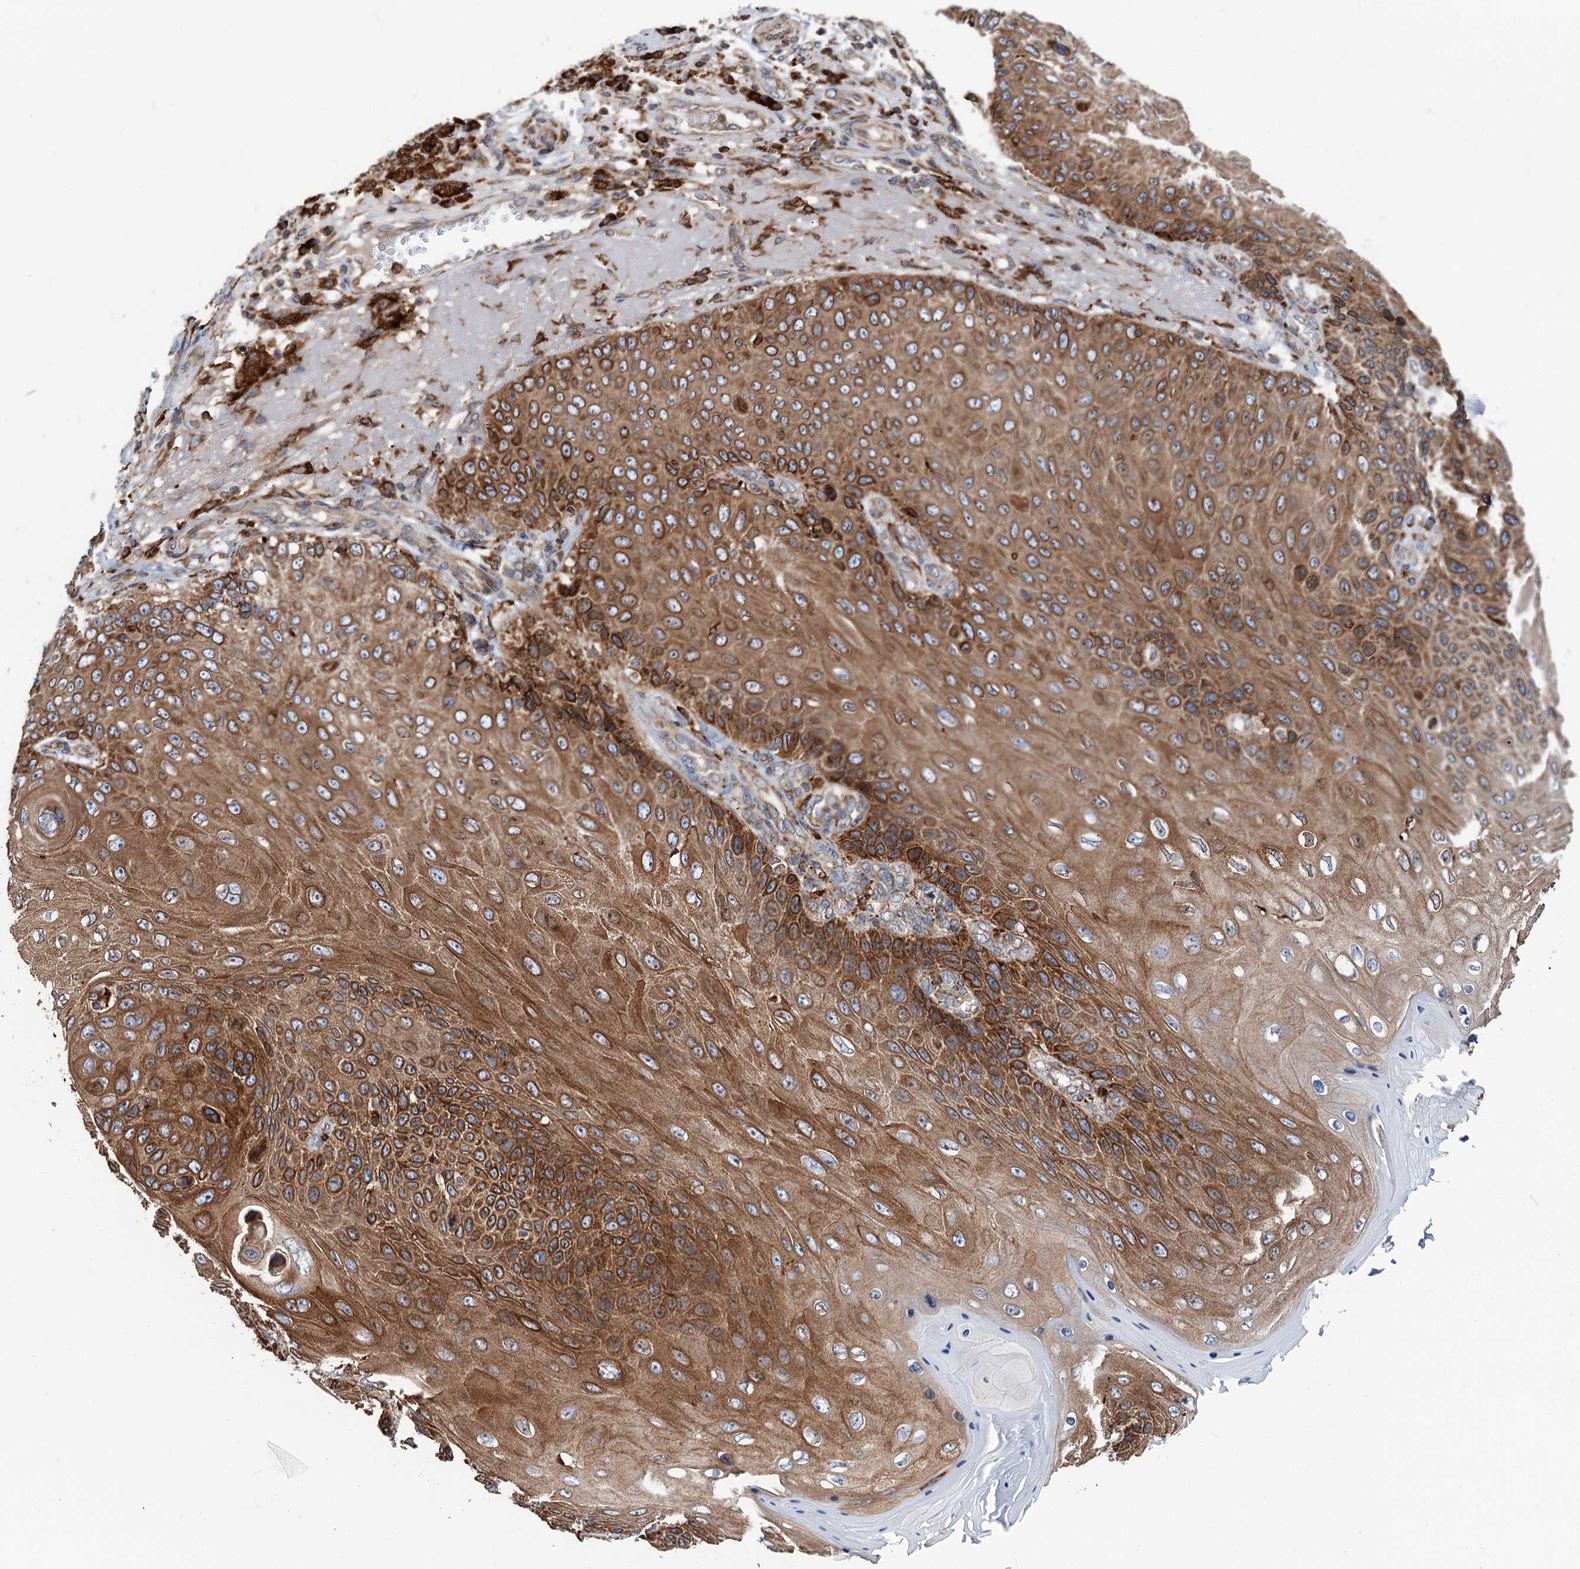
{"staining": {"intensity": "moderate", "quantity": ">75%", "location": "cytoplasmic/membranous"}, "tissue": "skin cancer", "cell_type": "Tumor cells", "image_type": "cancer", "snomed": [{"axis": "morphology", "description": "Squamous cell carcinoma, NOS"}, {"axis": "topography", "description": "Skin"}], "caption": "DAB immunohistochemical staining of skin cancer (squamous cell carcinoma) demonstrates moderate cytoplasmic/membranous protein staining in about >75% of tumor cells.", "gene": "ERP29", "patient": {"sex": "female", "age": 88}}